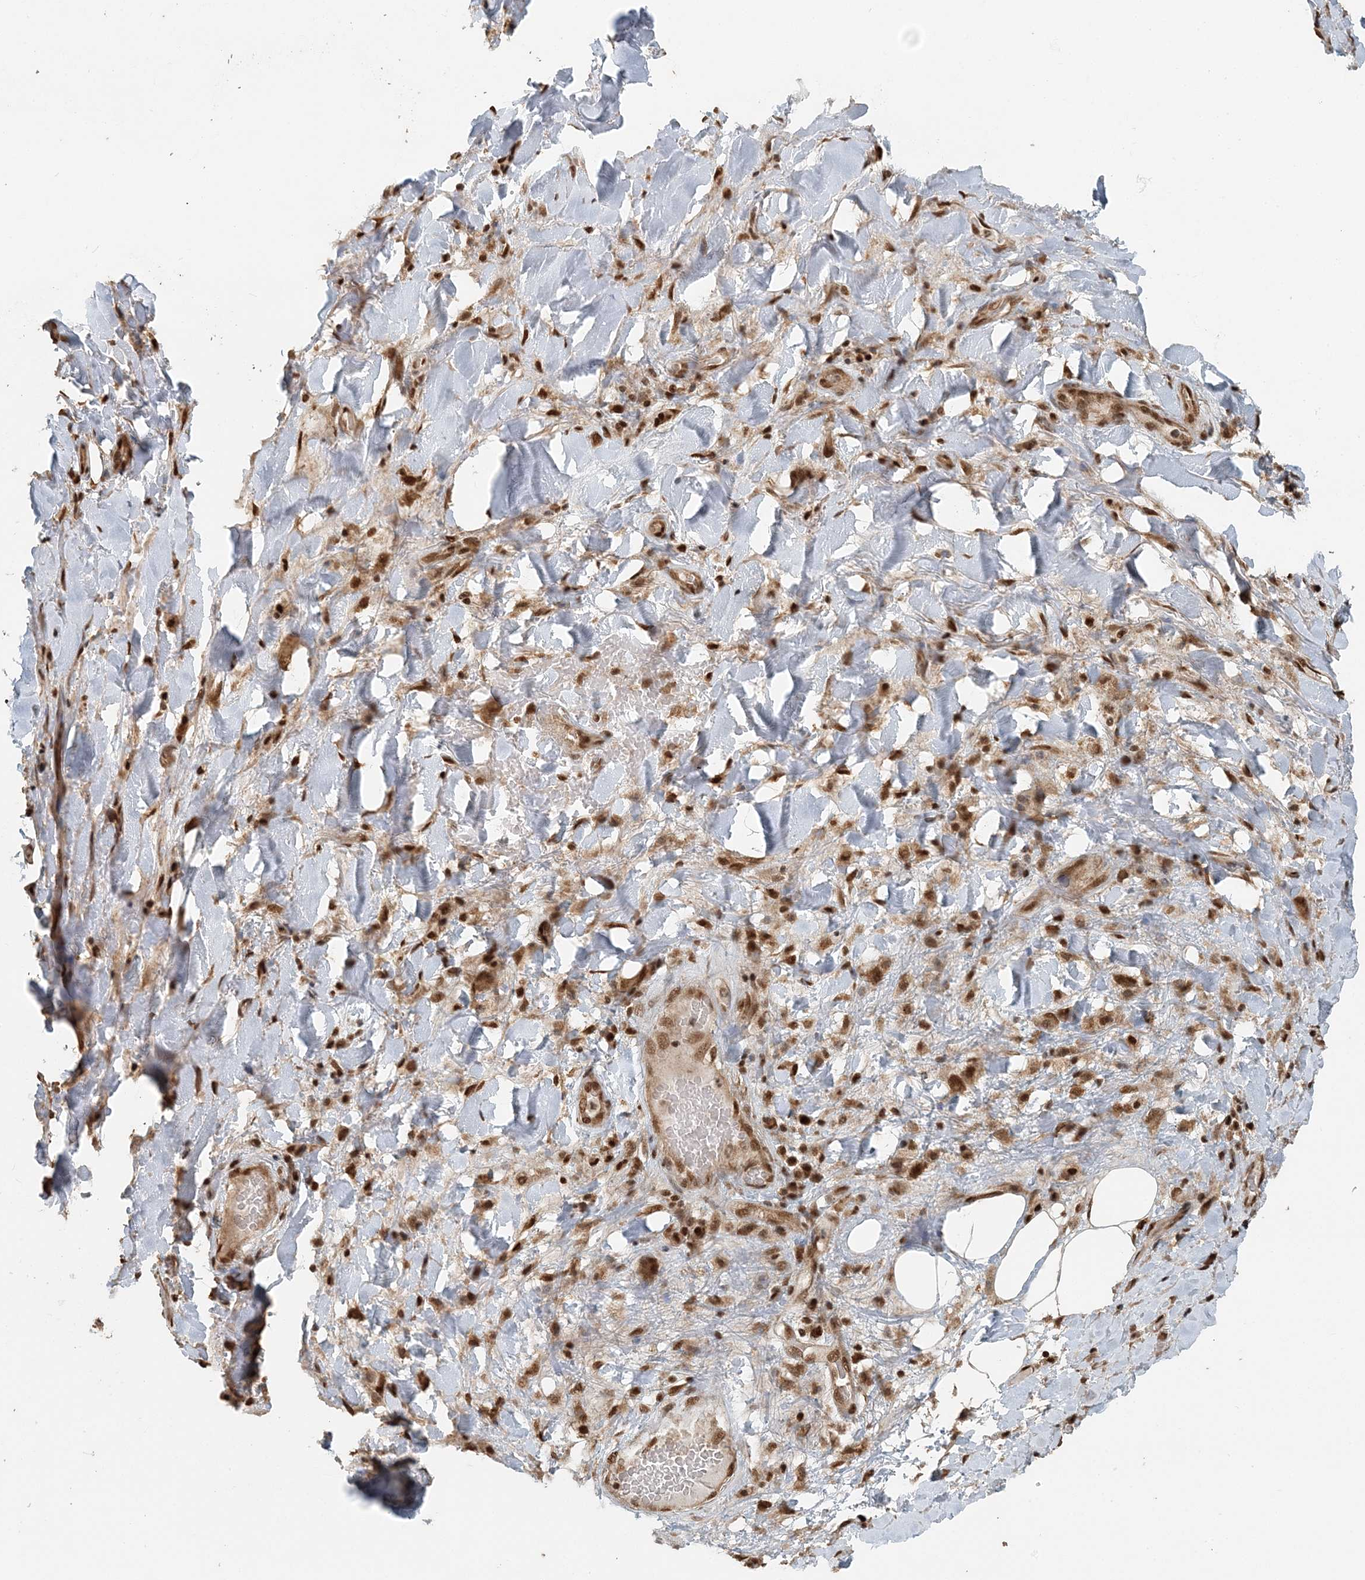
{"staining": {"intensity": "strong", "quantity": ">75%", "location": "nuclear"}, "tissue": "adipose tissue", "cell_type": "Adipocytes", "image_type": "normal", "snomed": [{"axis": "morphology", "description": "Normal tissue, NOS"}, {"axis": "morphology", "description": "Squamous cell carcinoma, NOS"}, {"axis": "topography", "description": "Lymph node"}, {"axis": "topography", "description": "Bronchus"}, {"axis": "topography", "description": "Lung"}], "caption": "Immunohistochemical staining of unremarkable human adipose tissue displays high levels of strong nuclear expression in about >75% of adipocytes. (Stains: DAB (3,3'-diaminobenzidine) in brown, nuclei in blue, Microscopy: brightfield microscopy at high magnification).", "gene": "ARHGAP35", "patient": {"sex": "male", "age": 66}}